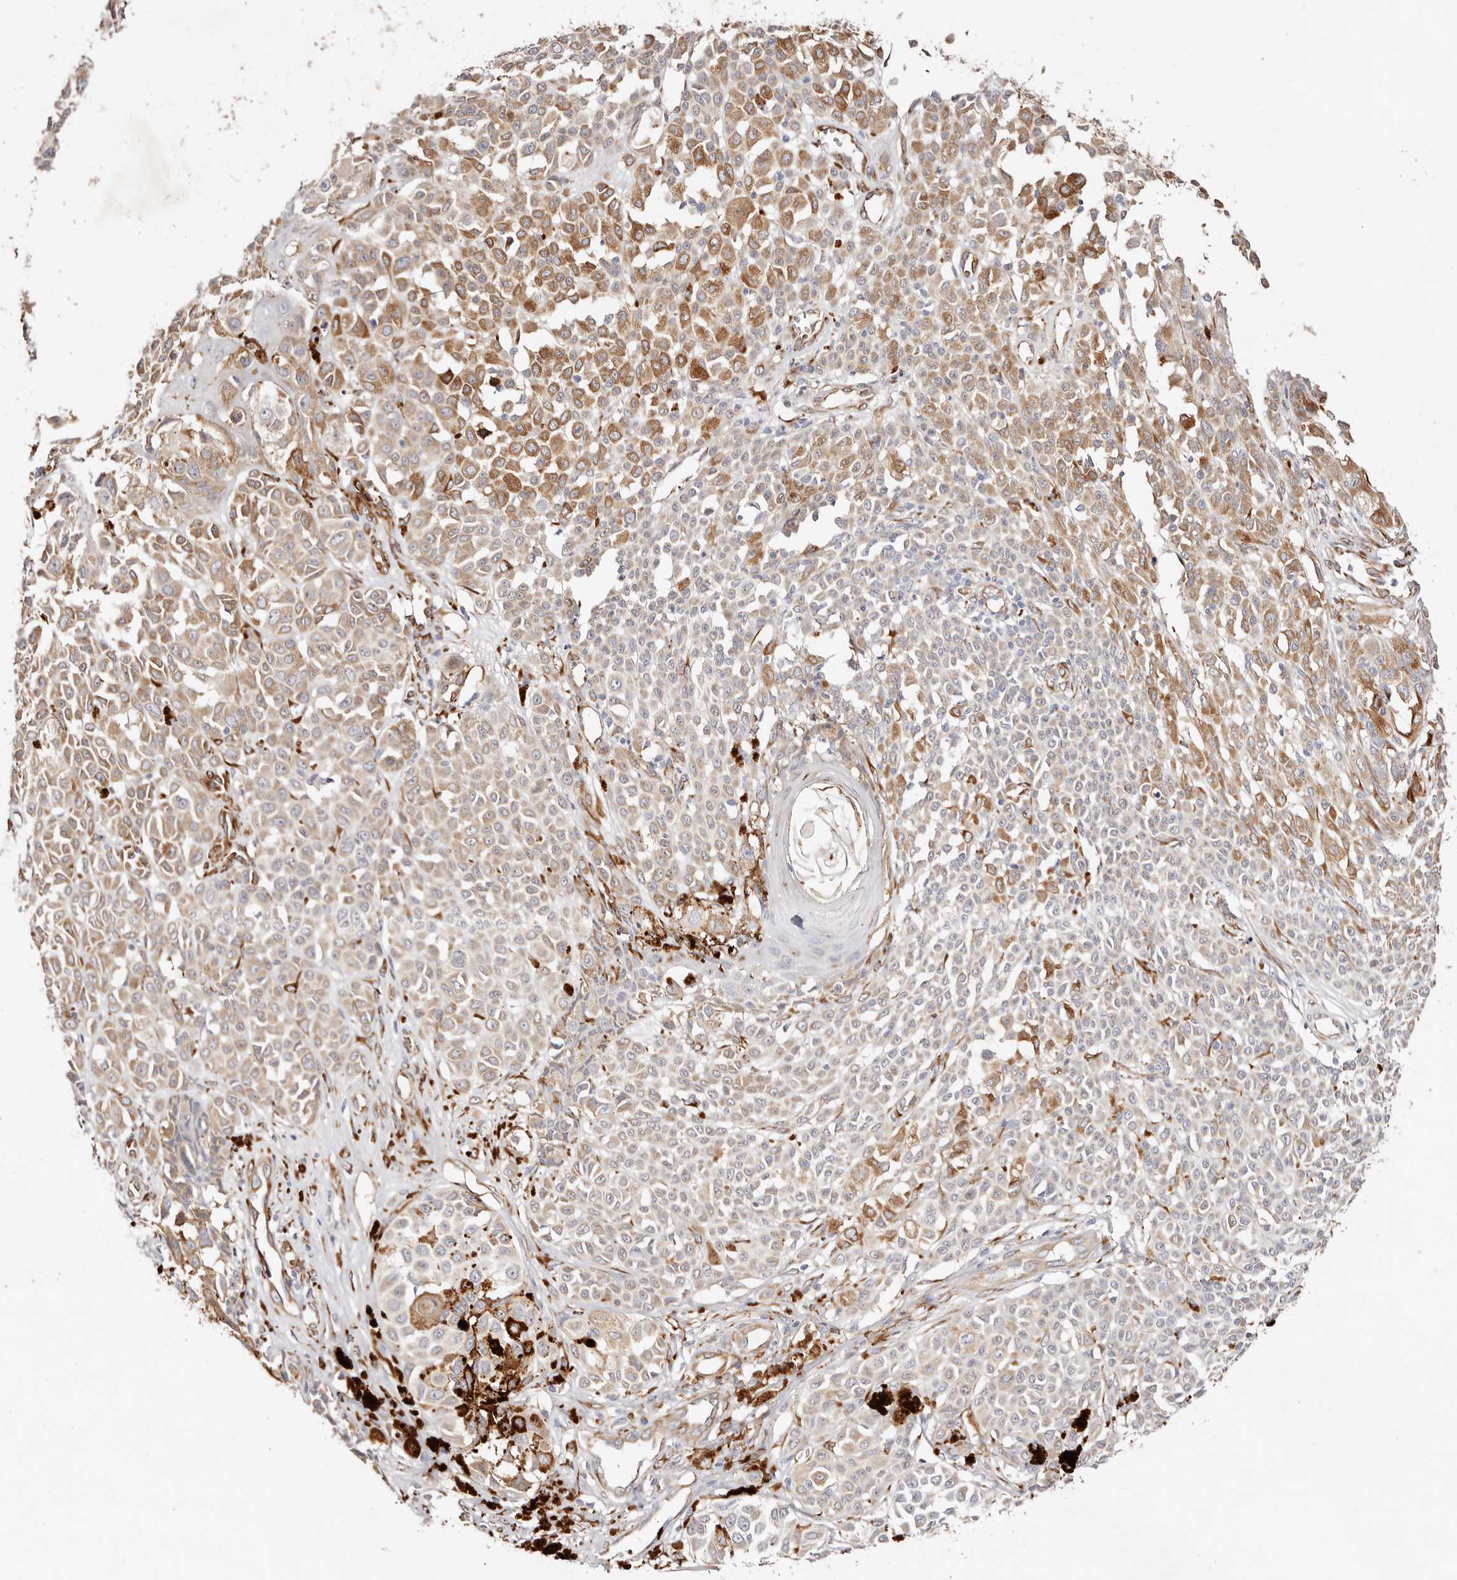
{"staining": {"intensity": "moderate", "quantity": "25%-75%", "location": "cytoplasmic/membranous"}, "tissue": "melanoma", "cell_type": "Tumor cells", "image_type": "cancer", "snomed": [{"axis": "morphology", "description": "Malignant melanoma, NOS"}, {"axis": "topography", "description": "Skin of leg"}], "caption": "Human melanoma stained with a protein marker displays moderate staining in tumor cells.", "gene": "SERPINH1", "patient": {"sex": "female", "age": 72}}